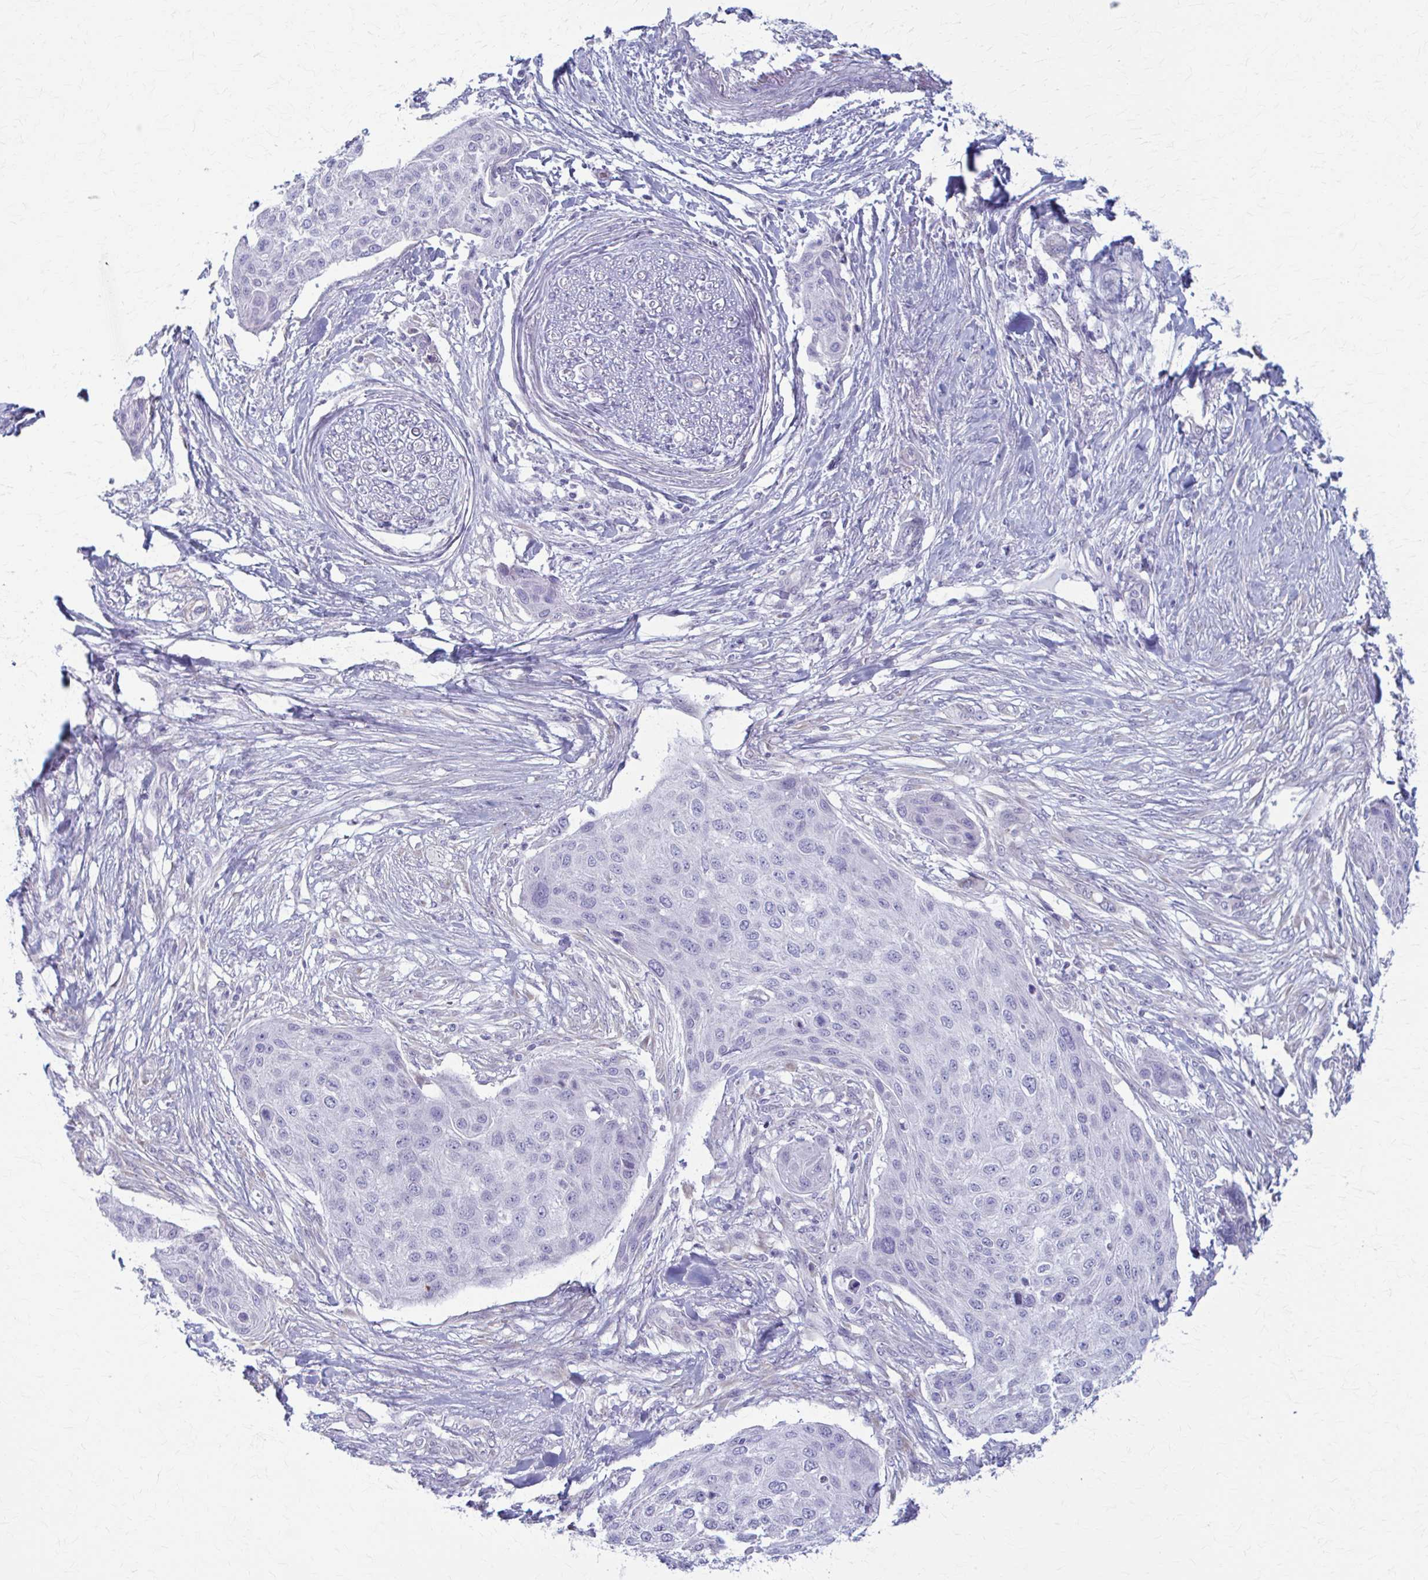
{"staining": {"intensity": "negative", "quantity": "none", "location": "none"}, "tissue": "skin cancer", "cell_type": "Tumor cells", "image_type": "cancer", "snomed": [{"axis": "morphology", "description": "Squamous cell carcinoma, NOS"}, {"axis": "topography", "description": "Skin"}], "caption": "The image displays no significant expression in tumor cells of skin cancer (squamous cell carcinoma). Brightfield microscopy of immunohistochemistry (IHC) stained with DAB (3,3'-diaminobenzidine) (brown) and hematoxylin (blue), captured at high magnification.", "gene": "PRKRA", "patient": {"sex": "female", "age": 87}}